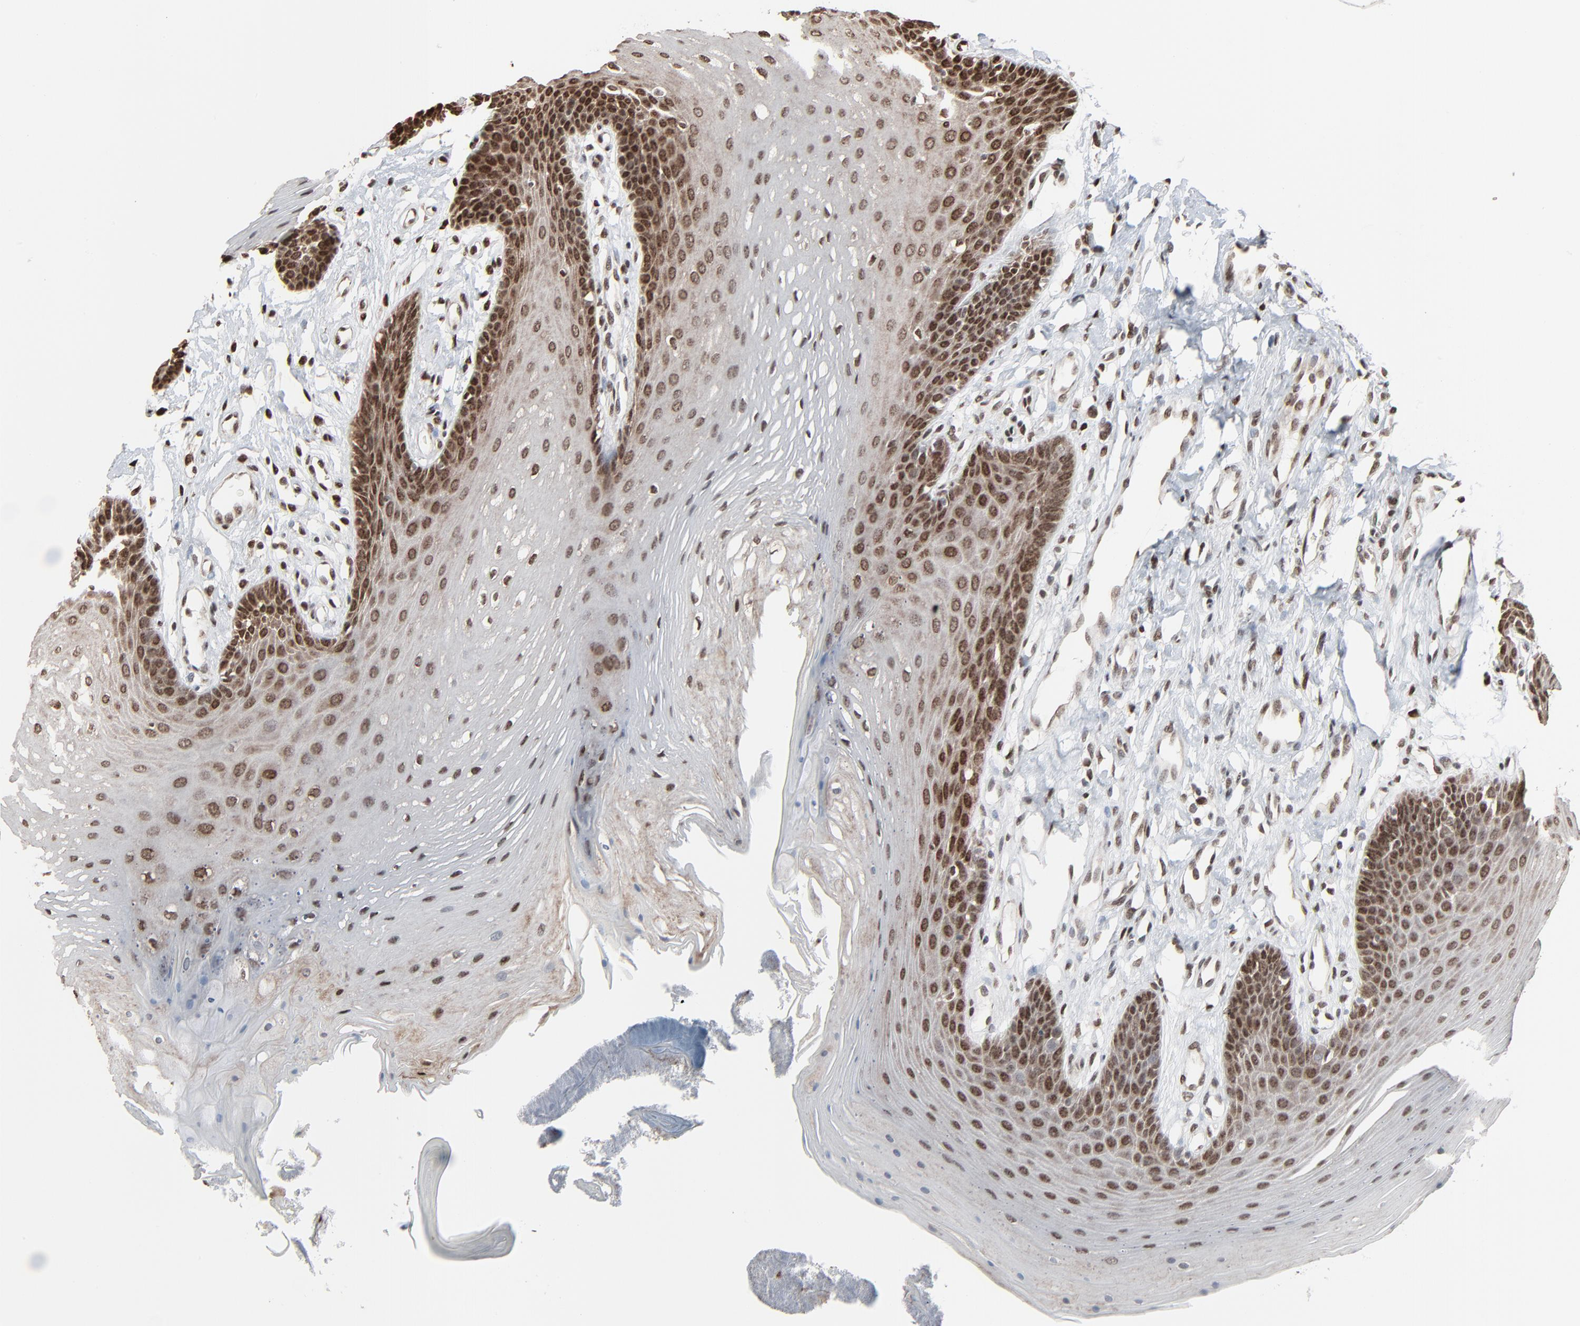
{"staining": {"intensity": "strong", "quantity": "25%-75%", "location": "cytoplasmic/membranous,nuclear"}, "tissue": "oral mucosa", "cell_type": "Squamous epithelial cells", "image_type": "normal", "snomed": [{"axis": "morphology", "description": "Normal tissue, NOS"}, {"axis": "topography", "description": "Oral tissue"}], "caption": "Protein staining of unremarkable oral mucosa displays strong cytoplasmic/membranous,nuclear expression in about 25%-75% of squamous epithelial cells.", "gene": "MEIS2", "patient": {"sex": "male", "age": 62}}